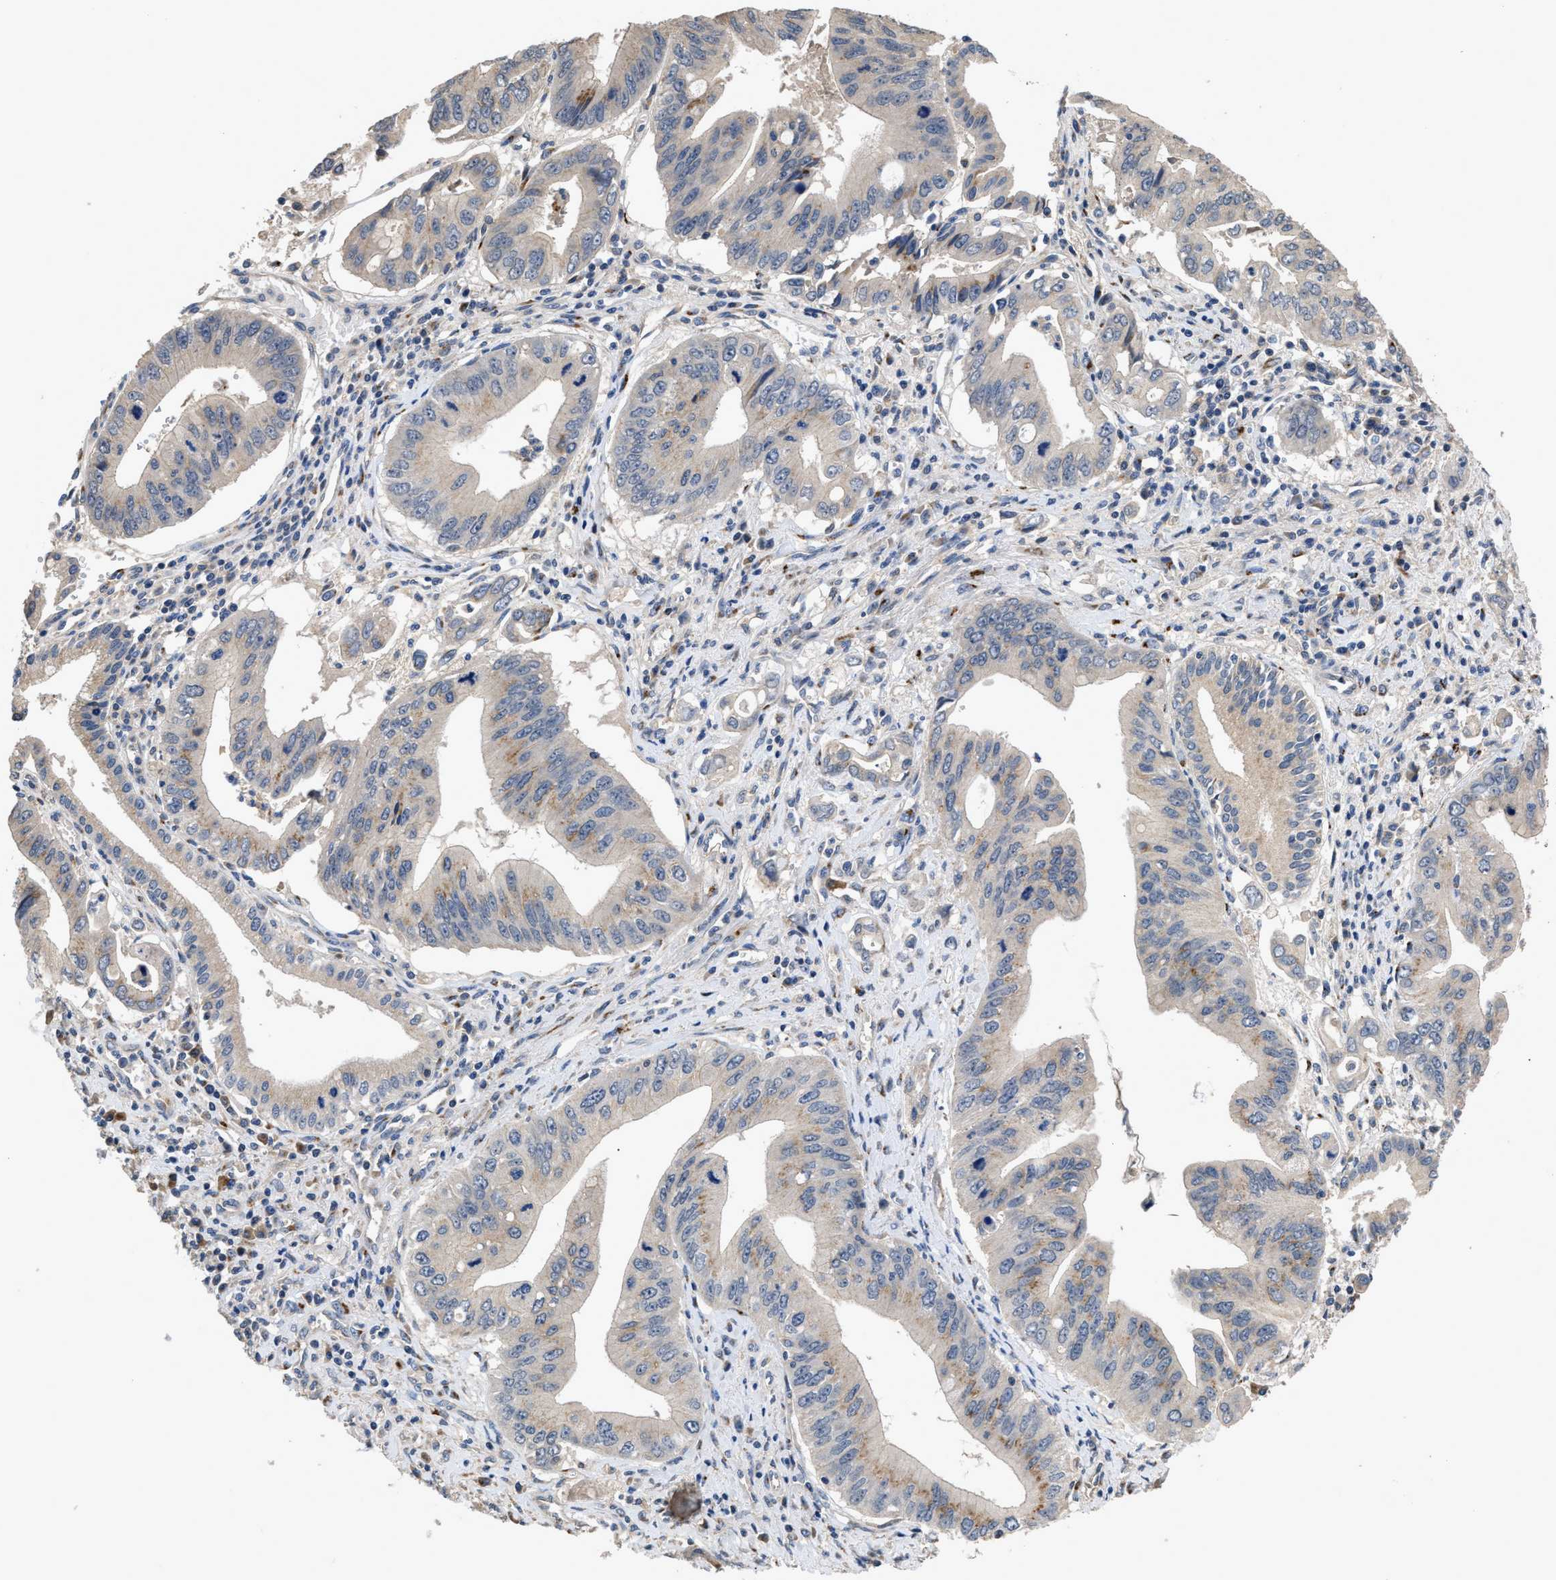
{"staining": {"intensity": "strong", "quantity": "<25%", "location": "cytoplasmic/membranous"}, "tissue": "pancreatic cancer", "cell_type": "Tumor cells", "image_type": "cancer", "snomed": [{"axis": "morphology", "description": "Adenocarcinoma, NOS"}, {"axis": "topography", "description": "Pancreas"}], "caption": "Brown immunohistochemical staining in human pancreatic adenocarcinoma exhibits strong cytoplasmic/membranous expression in approximately <25% of tumor cells.", "gene": "SIK2", "patient": {"sex": "female", "age": 73}}